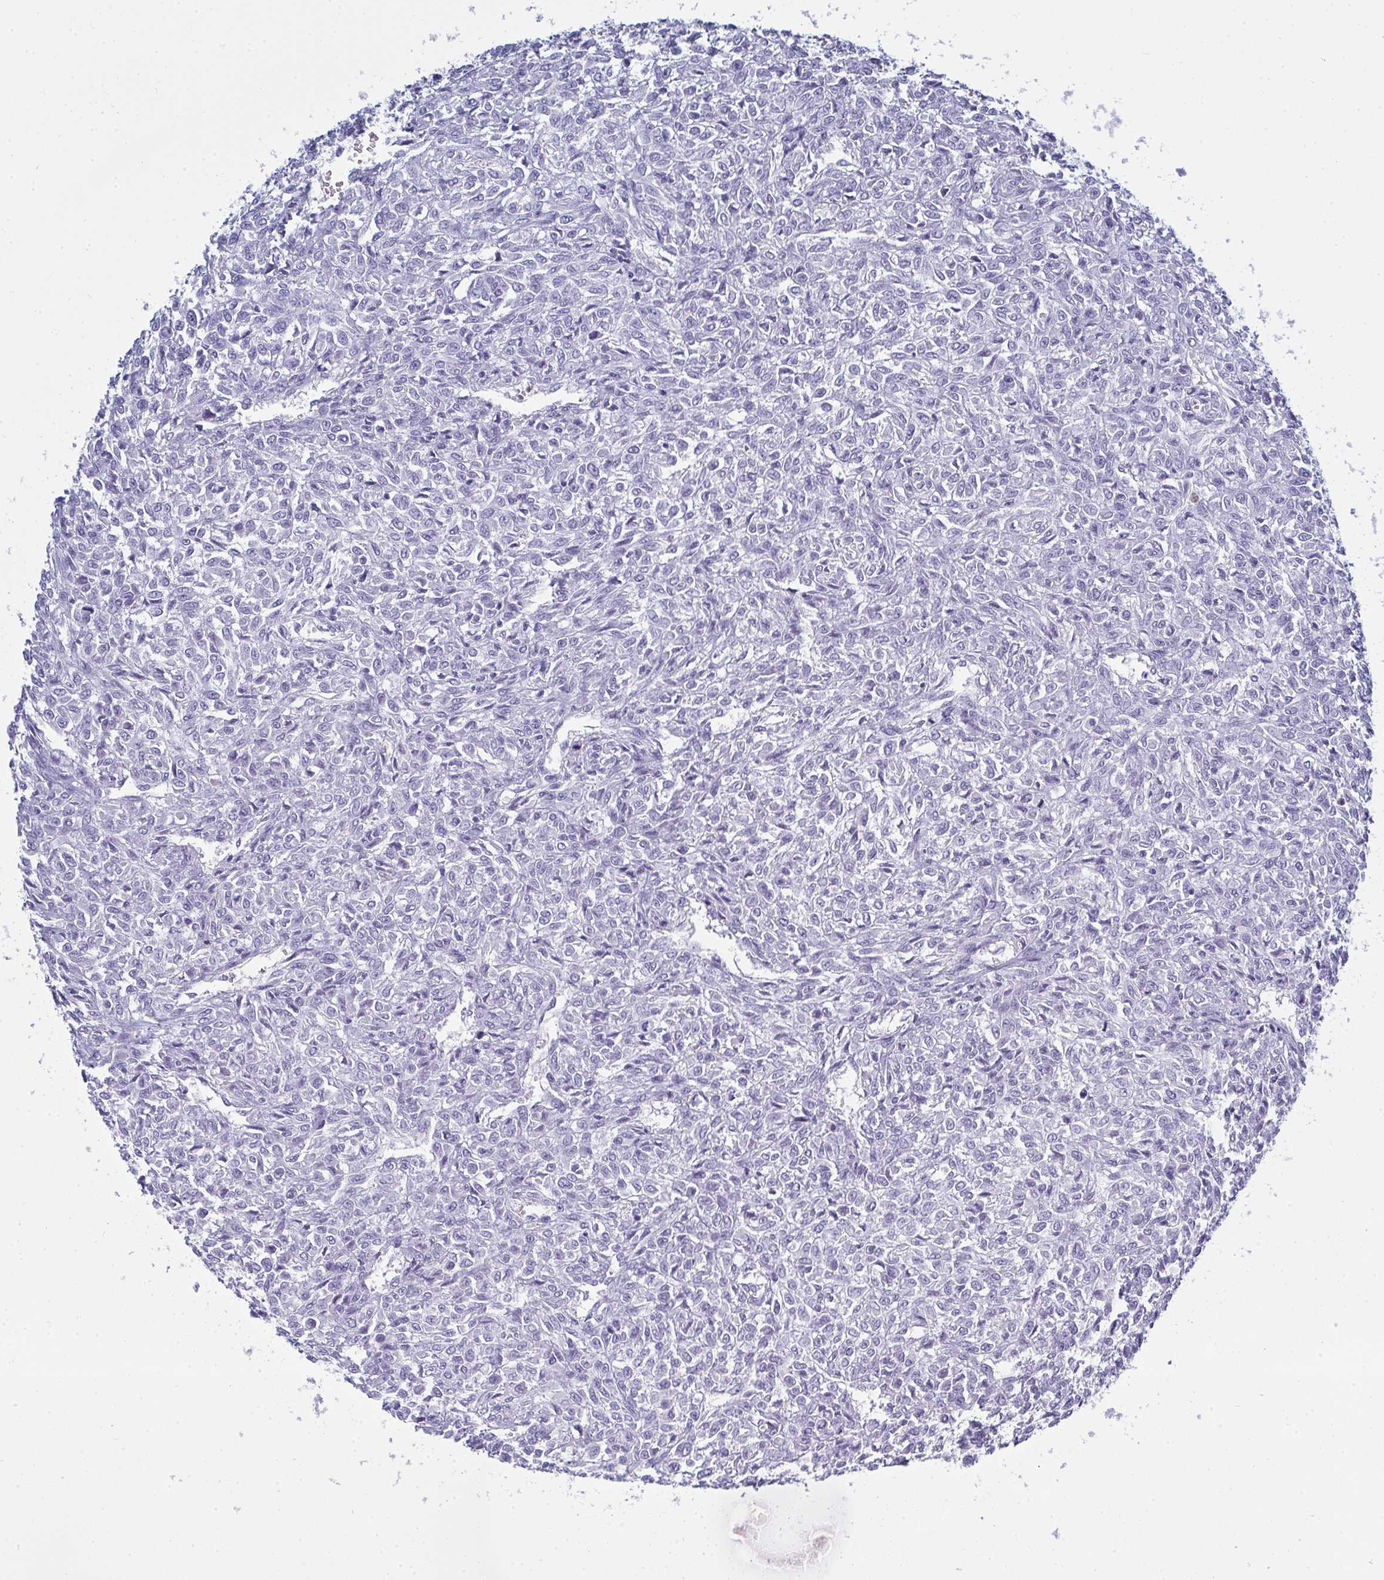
{"staining": {"intensity": "negative", "quantity": "none", "location": "none"}, "tissue": "renal cancer", "cell_type": "Tumor cells", "image_type": "cancer", "snomed": [{"axis": "morphology", "description": "Adenocarcinoma, NOS"}, {"axis": "topography", "description": "Kidney"}], "caption": "Immunohistochemistry (IHC) of human renal cancer (adenocarcinoma) shows no expression in tumor cells.", "gene": "SERPINB10", "patient": {"sex": "male", "age": 58}}